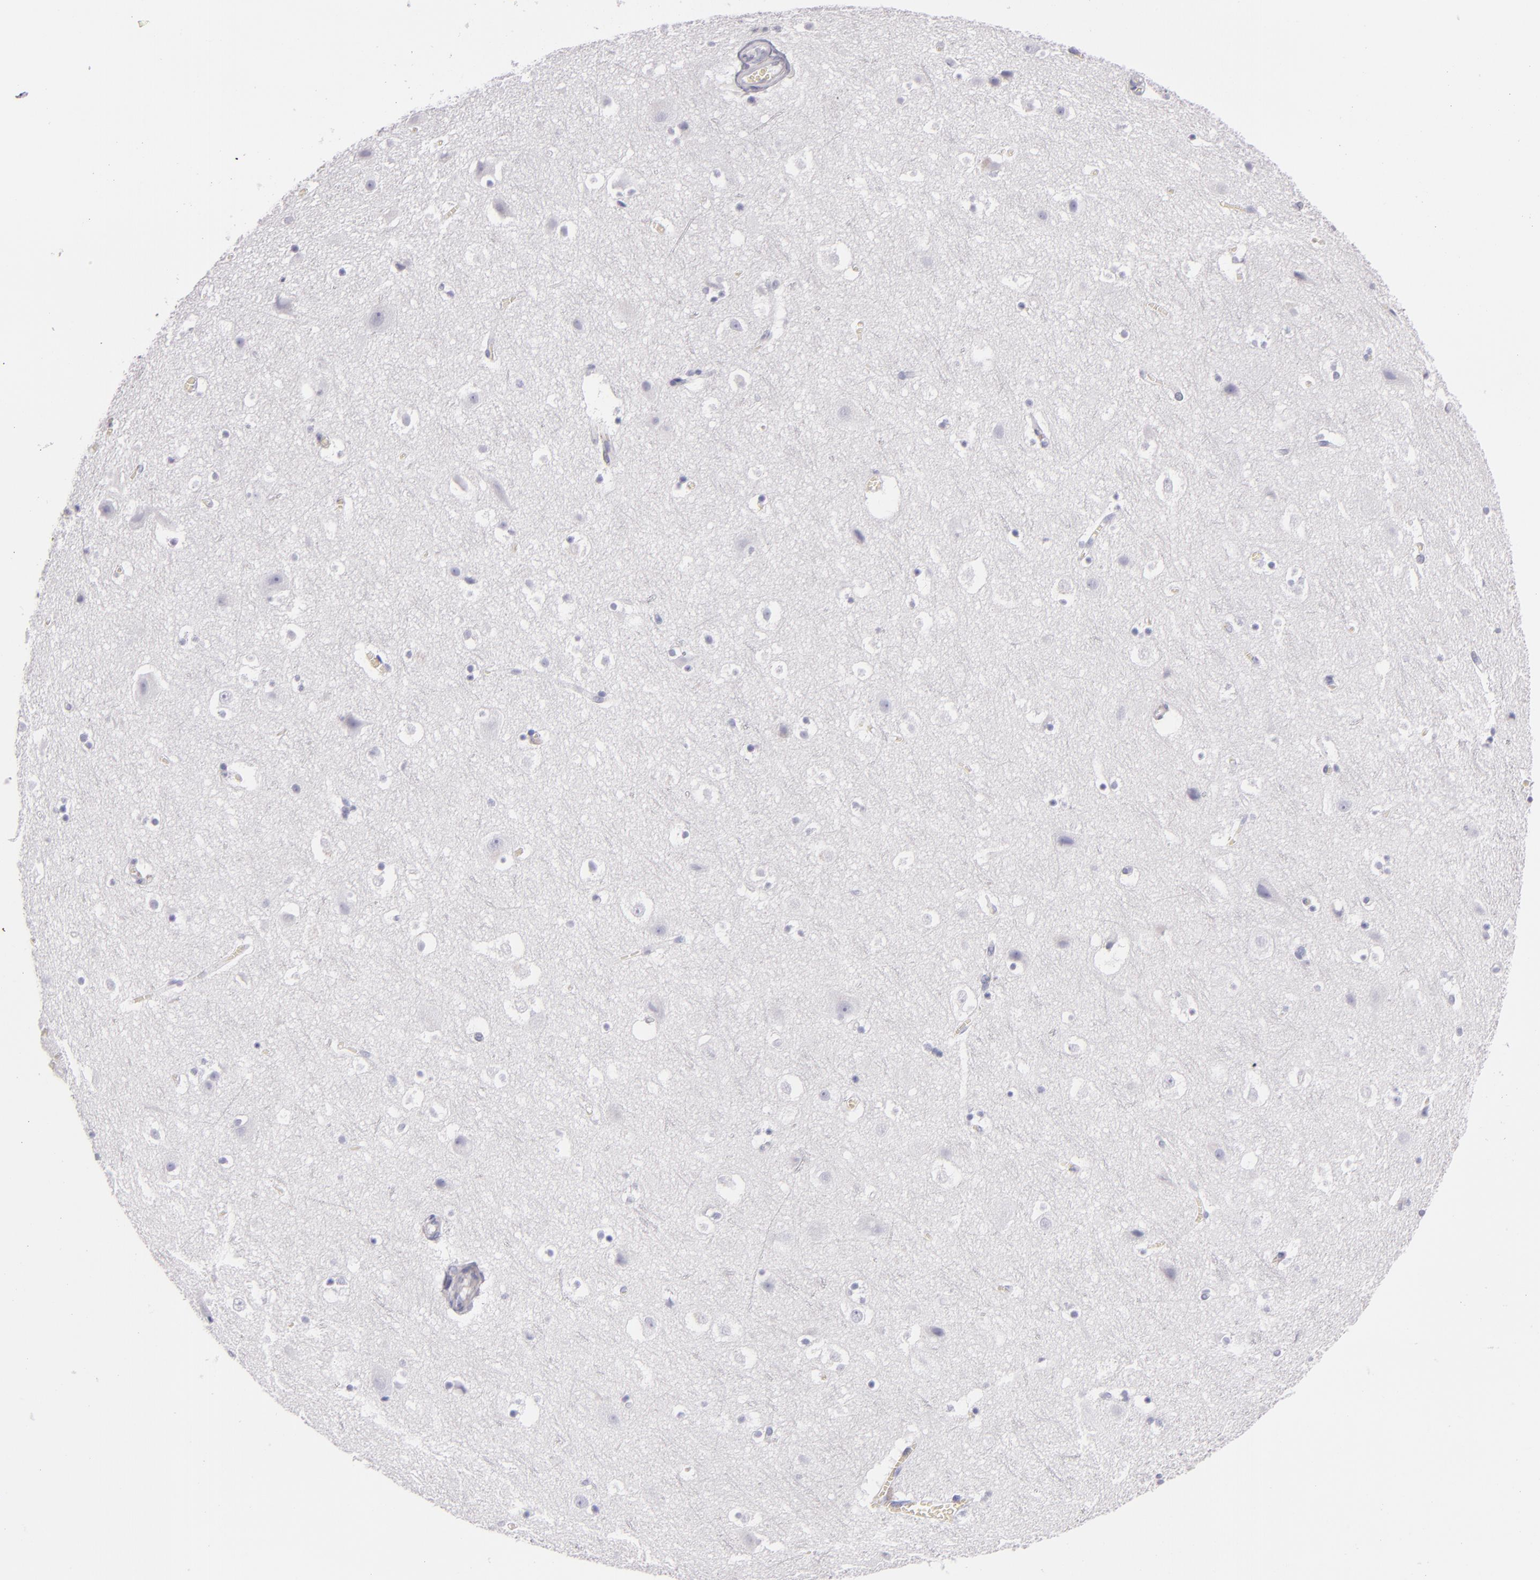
{"staining": {"intensity": "negative", "quantity": "none", "location": "none"}, "tissue": "cerebral cortex", "cell_type": "Endothelial cells", "image_type": "normal", "snomed": [{"axis": "morphology", "description": "Normal tissue, NOS"}, {"axis": "topography", "description": "Cerebral cortex"}], "caption": "Immunohistochemistry micrograph of unremarkable cerebral cortex: human cerebral cortex stained with DAB (3,3'-diaminobenzidine) displays no significant protein staining in endothelial cells.", "gene": "TPSD1", "patient": {"sex": "male", "age": 45}}